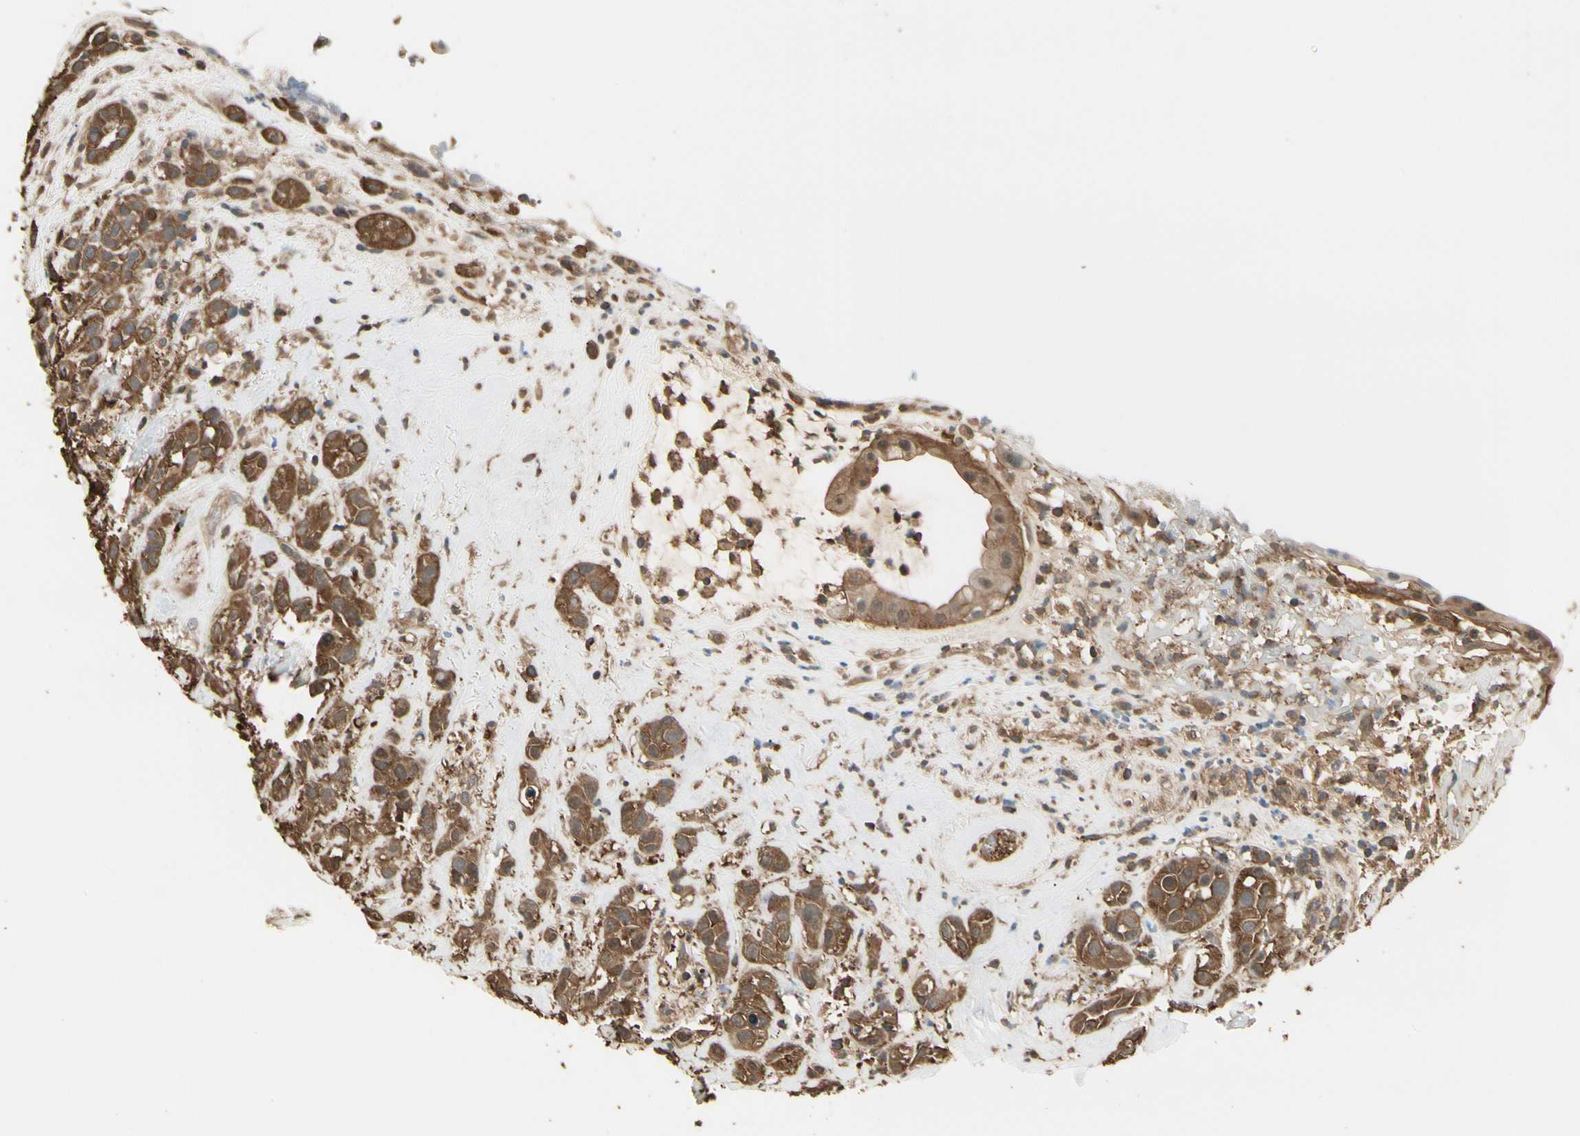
{"staining": {"intensity": "strong", "quantity": ">75%", "location": "cytoplasmic/membranous"}, "tissue": "head and neck cancer", "cell_type": "Tumor cells", "image_type": "cancer", "snomed": [{"axis": "morphology", "description": "Squamous cell carcinoma, NOS"}, {"axis": "topography", "description": "Head-Neck"}], "caption": "An IHC micrograph of neoplastic tissue is shown. Protein staining in brown labels strong cytoplasmic/membranous positivity in head and neck cancer within tumor cells.", "gene": "YWHAE", "patient": {"sex": "male", "age": 62}}